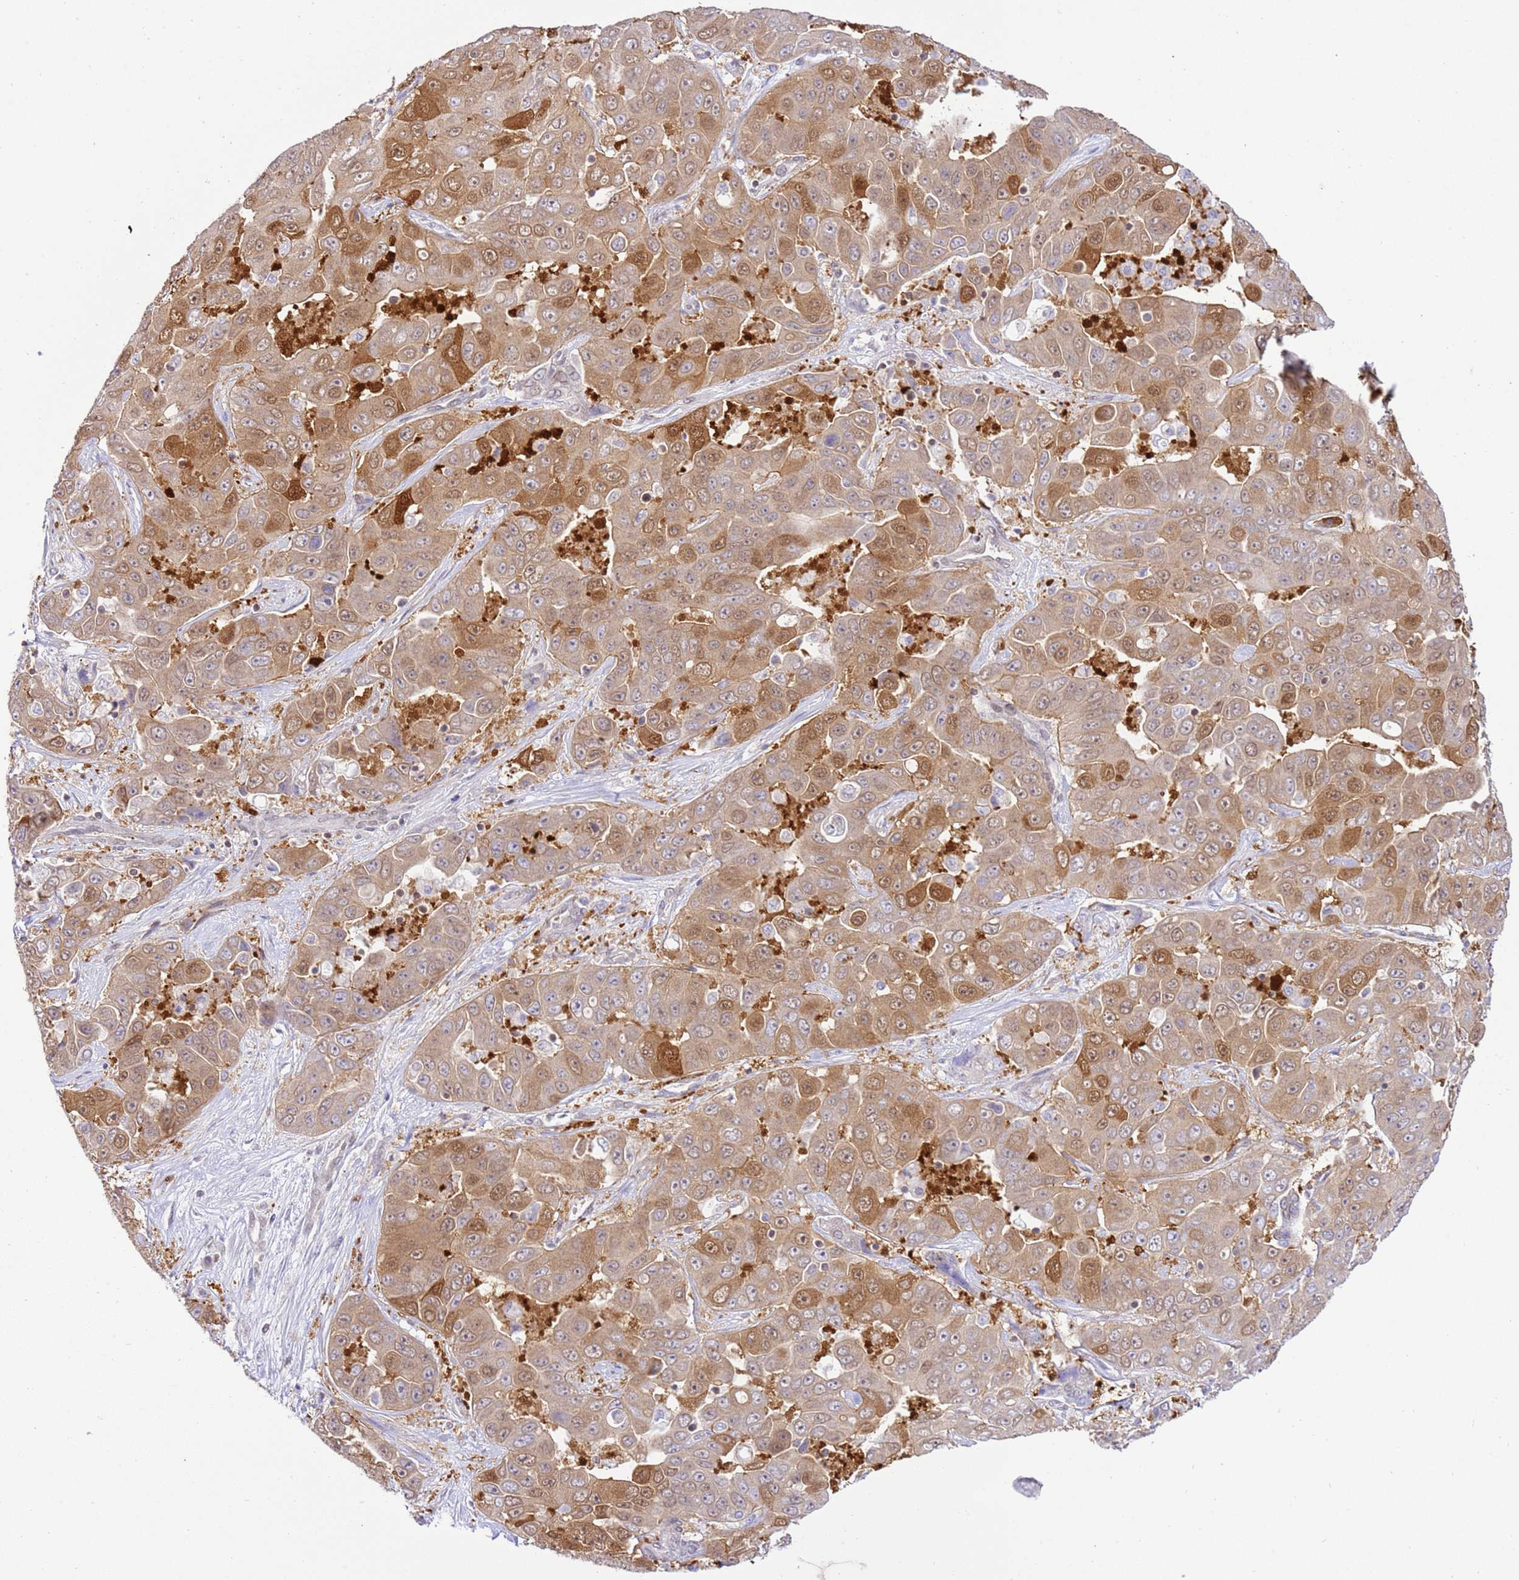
{"staining": {"intensity": "moderate", "quantity": ">75%", "location": "cytoplasmic/membranous"}, "tissue": "liver cancer", "cell_type": "Tumor cells", "image_type": "cancer", "snomed": [{"axis": "morphology", "description": "Cholangiocarcinoma"}, {"axis": "topography", "description": "Liver"}], "caption": "Immunohistochemical staining of human cholangiocarcinoma (liver) displays medium levels of moderate cytoplasmic/membranous positivity in approximately >75% of tumor cells.", "gene": "TRIM37", "patient": {"sex": "female", "age": 52}}